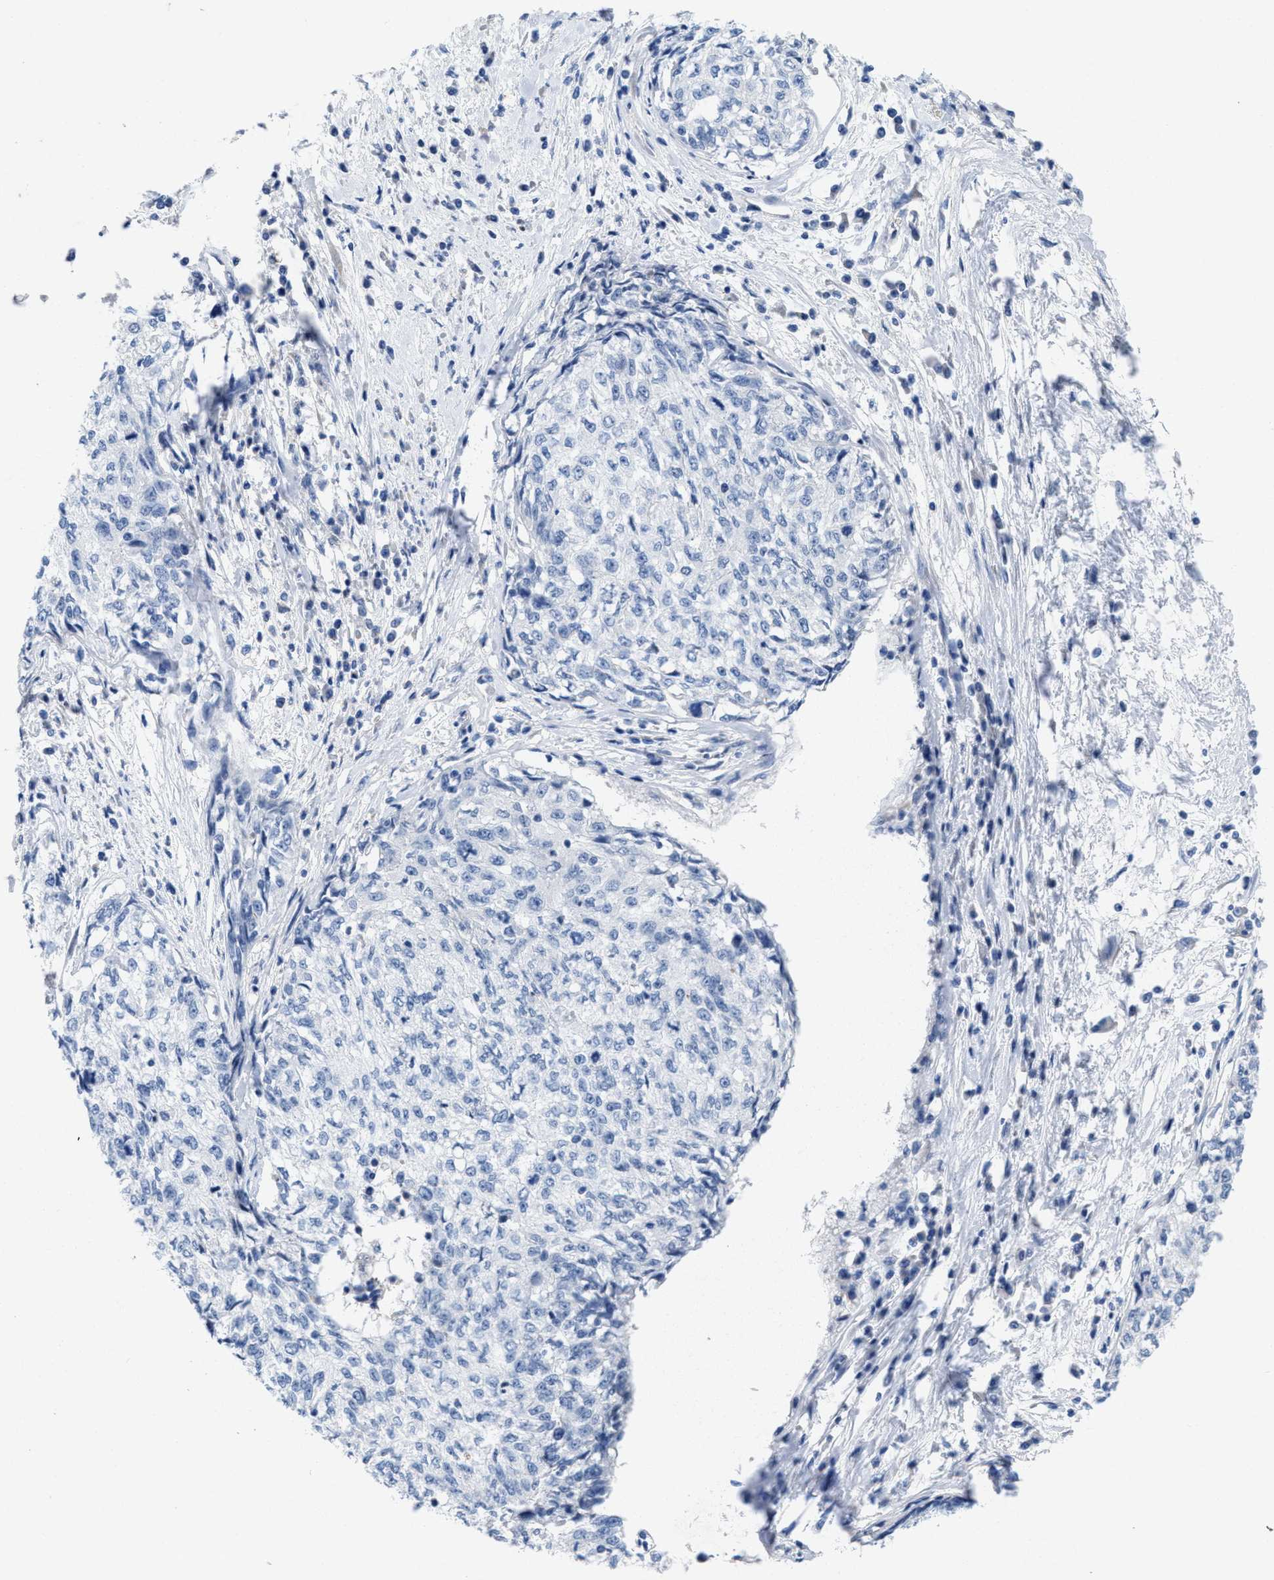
{"staining": {"intensity": "negative", "quantity": "none", "location": "none"}, "tissue": "cervical cancer", "cell_type": "Tumor cells", "image_type": "cancer", "snomed": [{"axis": "morphology", "description": "Squamous cell carcinoma, NOS"}, {"axis": "topography", "description": "Cervix"}], "caption": "The immunohistochemistry (IHC) photomicrograph has no significant positivity in tumor cells of cervical cancer tissue.", "gene": "CPA2", "patient": {"sex": "female", "age": 57}}